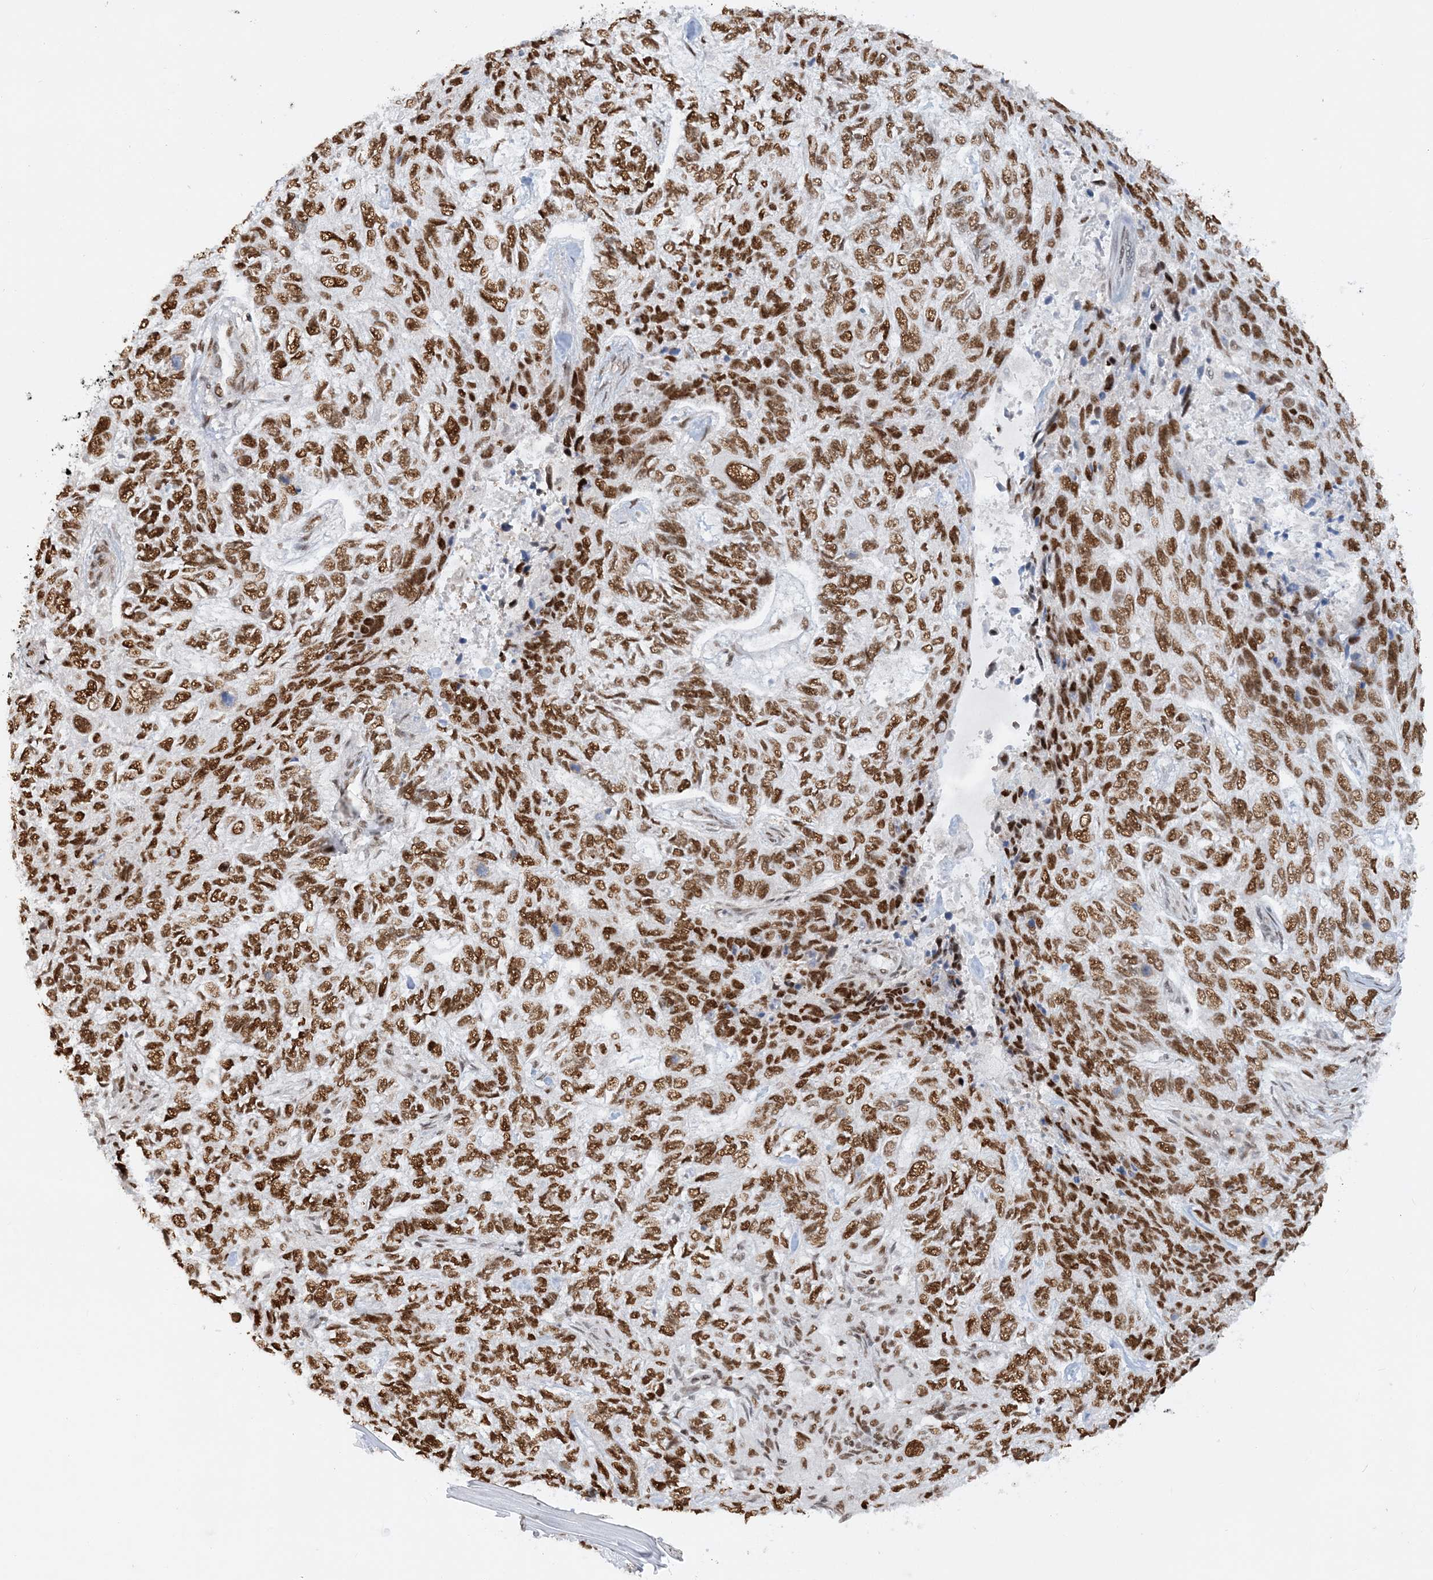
{"staining": {"intensity": "strong", "quantity": ">75%", "location": "nuclear"}, "tissue": "skin cancer", "cell_type": "Tumor cells", "image_type": "cancer", "snomed": [{"axis": "morphology", "description": "Basal cell carcinoma"}, {"axis": "topography", "description": "Skin"}], "caption": "An image of skin cancer stained for a protein exhibits strong nuclear brown staining in tumor cells.", "gene": "DELE1", "patient": {"sex": "female", "age": 65}}